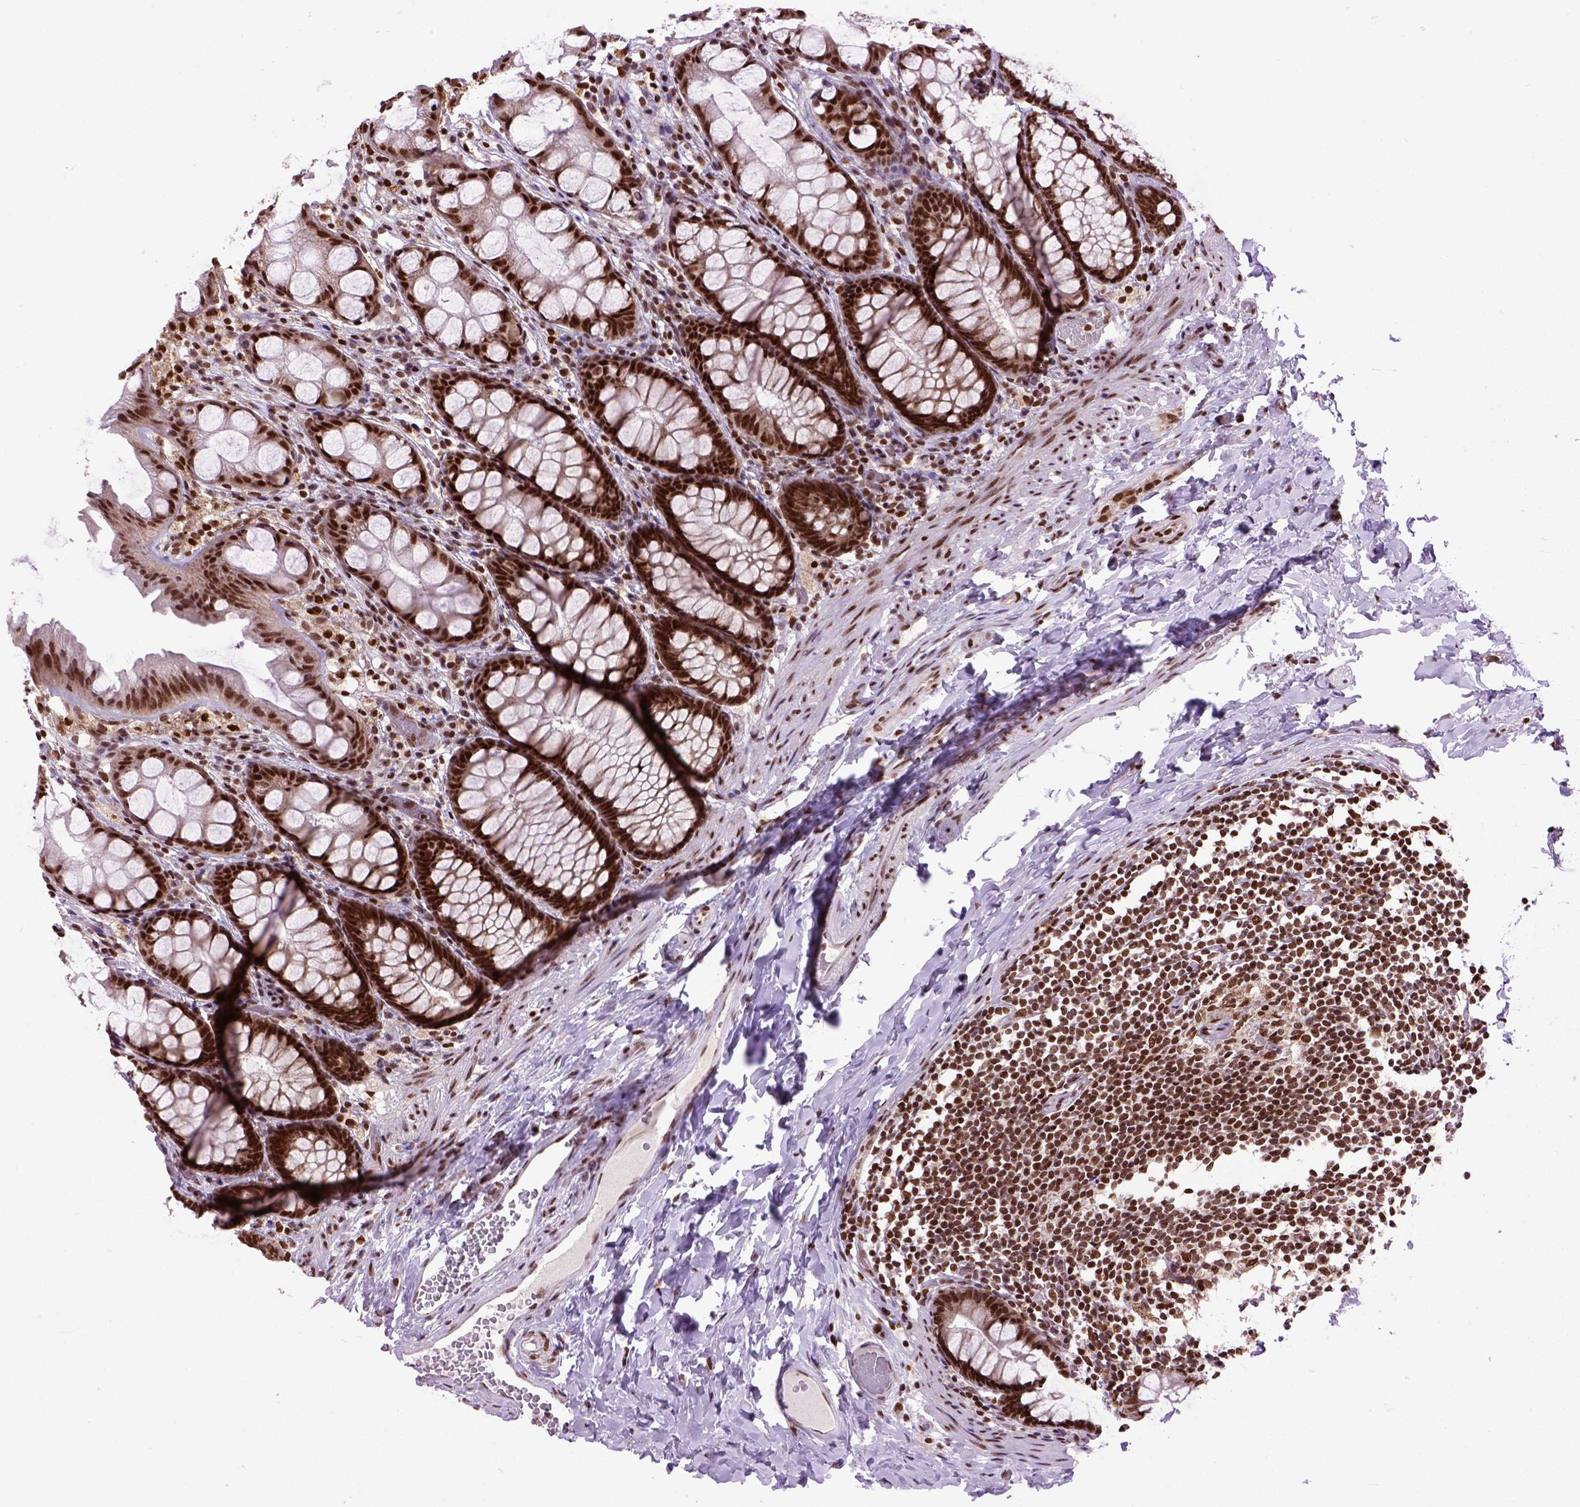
{"staining": {"intensity": "moderate", "quantity": ">75%", "location": "nuclear"}, "tissue": "colon", "cell_type": "Endothelial cells", "image_type": "normal", "snomed": [{"axis": "morphology", "description": "Normal tissue, NOS"}, {"axis": "topography", "description": "Colon"}], "caption": "Protein staining displays moderate nuclear expression in about >75% of endothelial cells in normal colon. The staining was performed using DAB (3,3'-diaminobenzidine), with brown indicating positive protein expression. Nuclei are stained blue with hematoxylin.", "gene": "CELF1", "patient": {"sex": "male", "age": 47}}